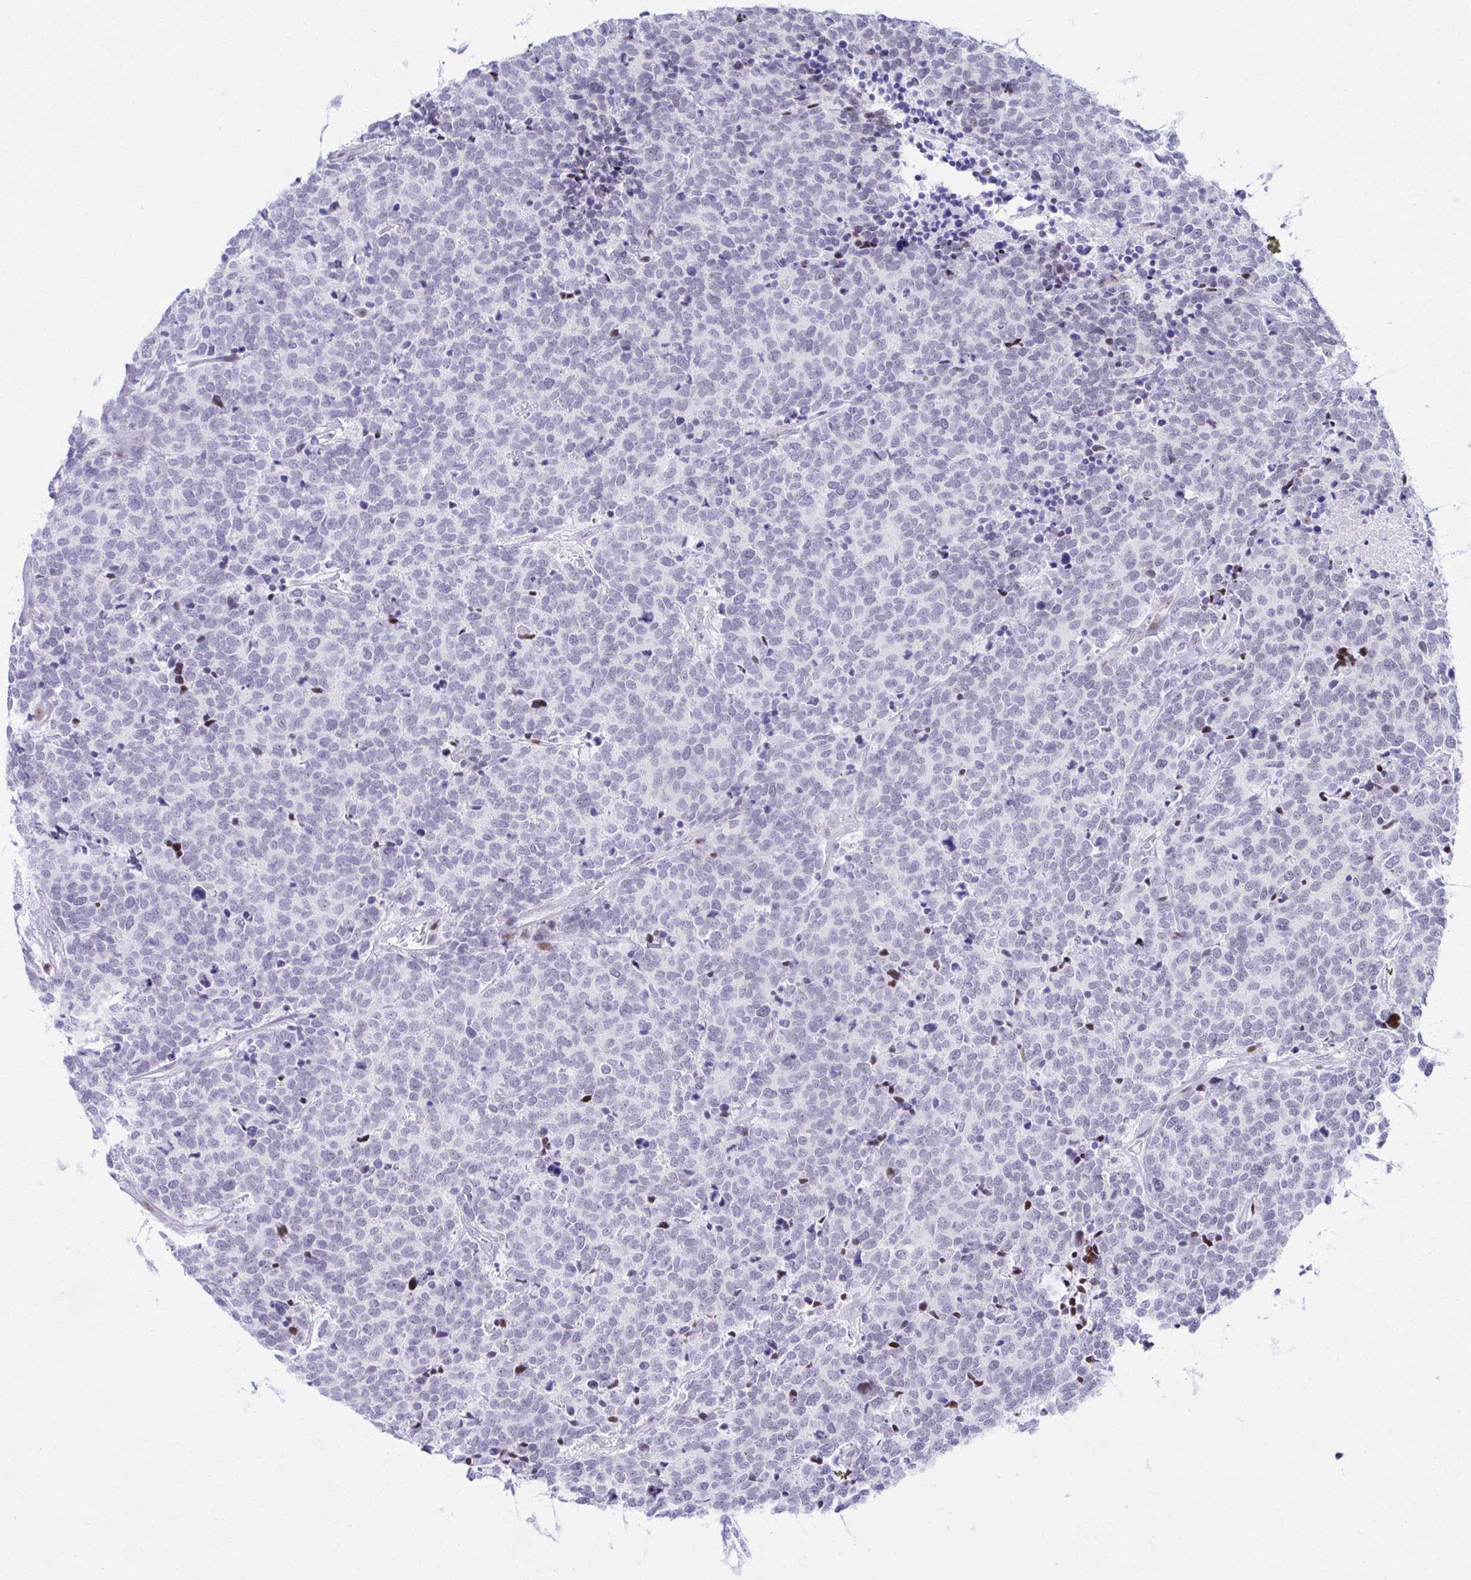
{"staining": {"intensity": "negative", "quantity": "none", "location": "none"}, "tissue": "carcinoid", "cell_type": "Tumor cells", "image_type": "cancer", "snomed": [{"axis": "morphology", "description": "Carcinoid, malignant, NOS"}, {"axis": "topography", "description": "Skin"}], "caption": "DAB immunohistochemical staining of human carcinoid (malignant) shows no significant staining in tumor cells.", "gene": "GLDN", "patient": {"sex": "female", "age": 79}}